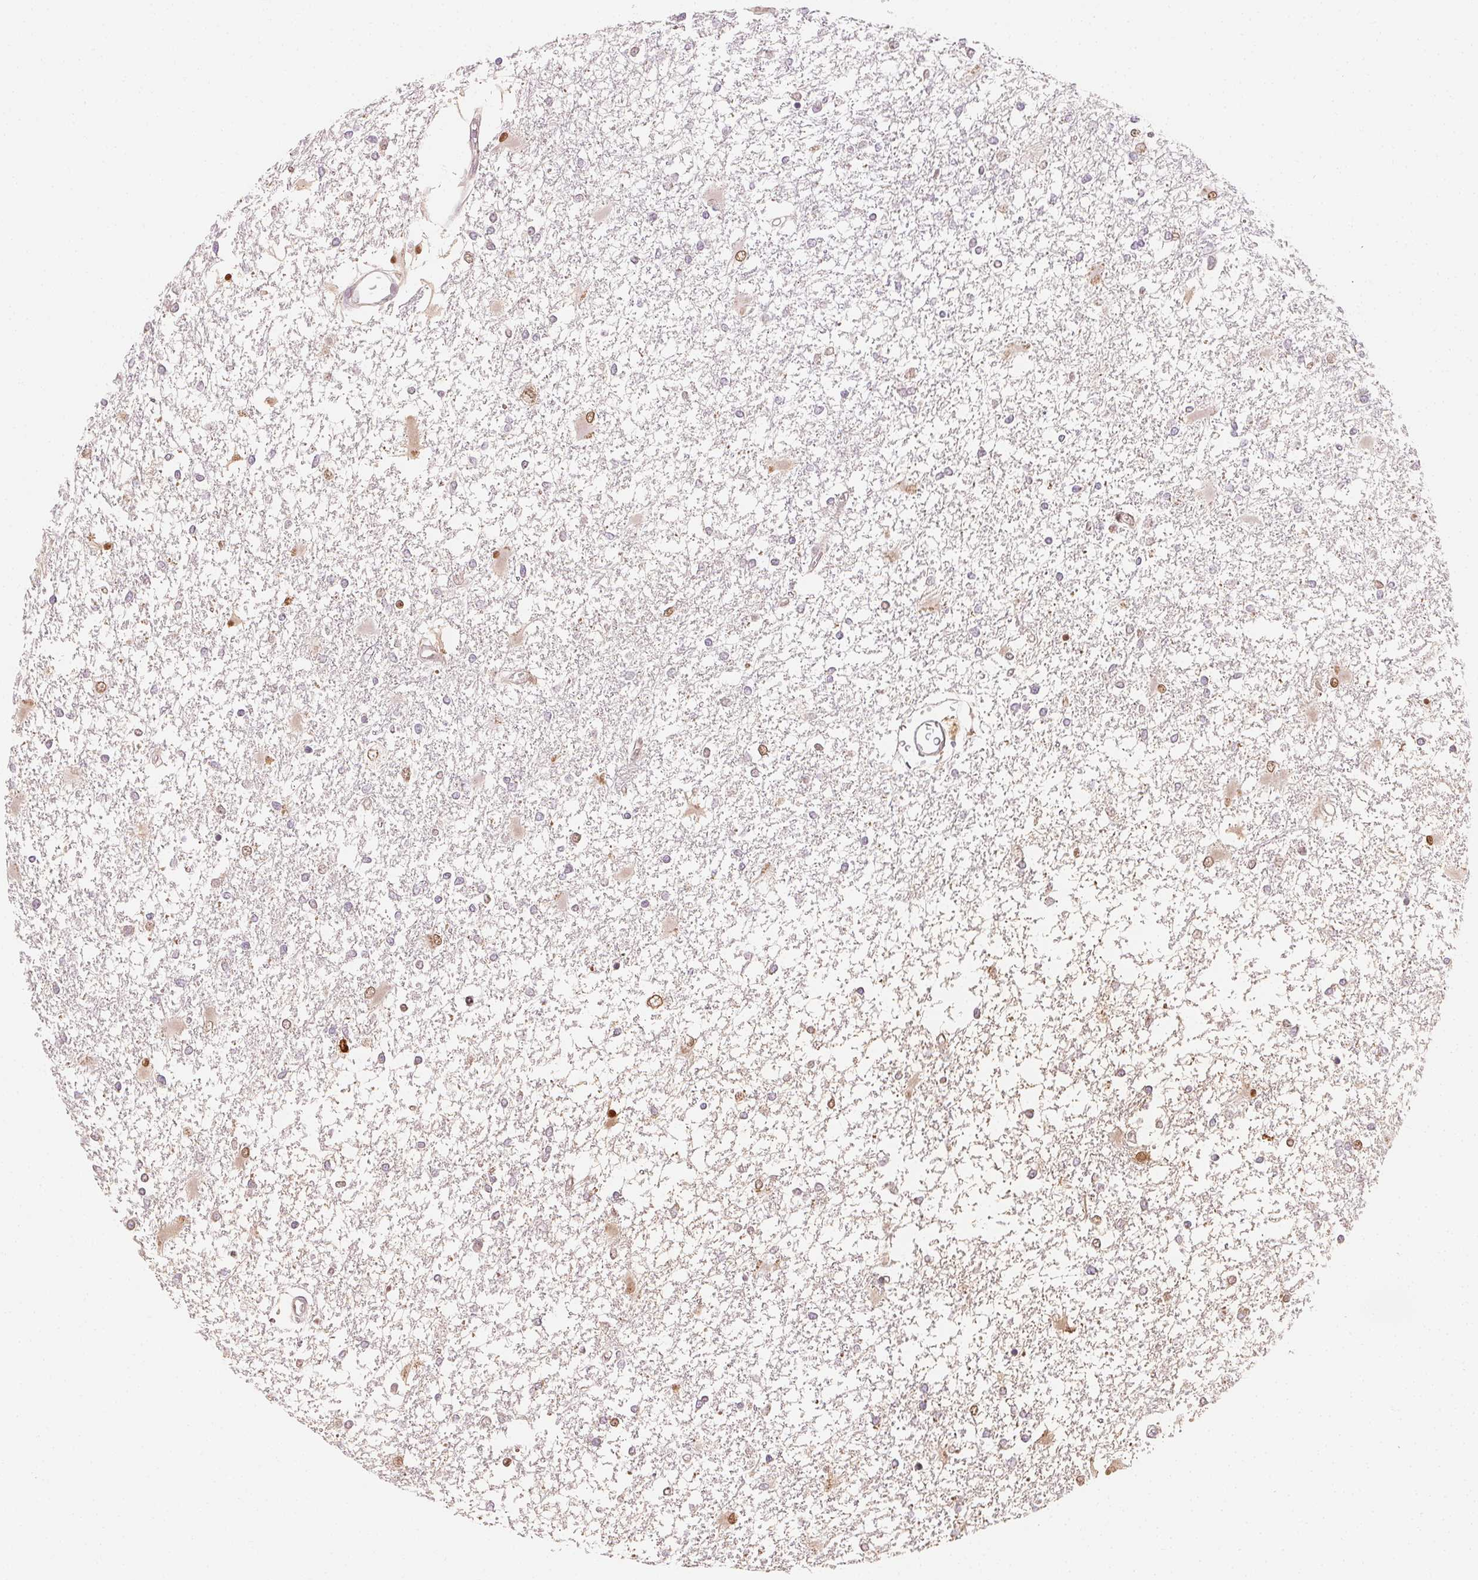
{"staining": {"intensity": "moderate", "quantity": "<25%", "location": "nuclear"}, "tissue": "glioma", "cell_type": "Tumor cells", "image_type": "cancer", "snomed": [{"axis": "morphology", "description": "Glioma, malignant, High grade"}, {"axis": "topography", "description": "Cerebral cortex"}], "caption": "An IHC image of tumor tissue is shown. Protein staining in brown shows moderate nuclear positivity in glioma within tumor cells.", "gene": "AFM", "patient": {"sex": "male", "age": 79}}